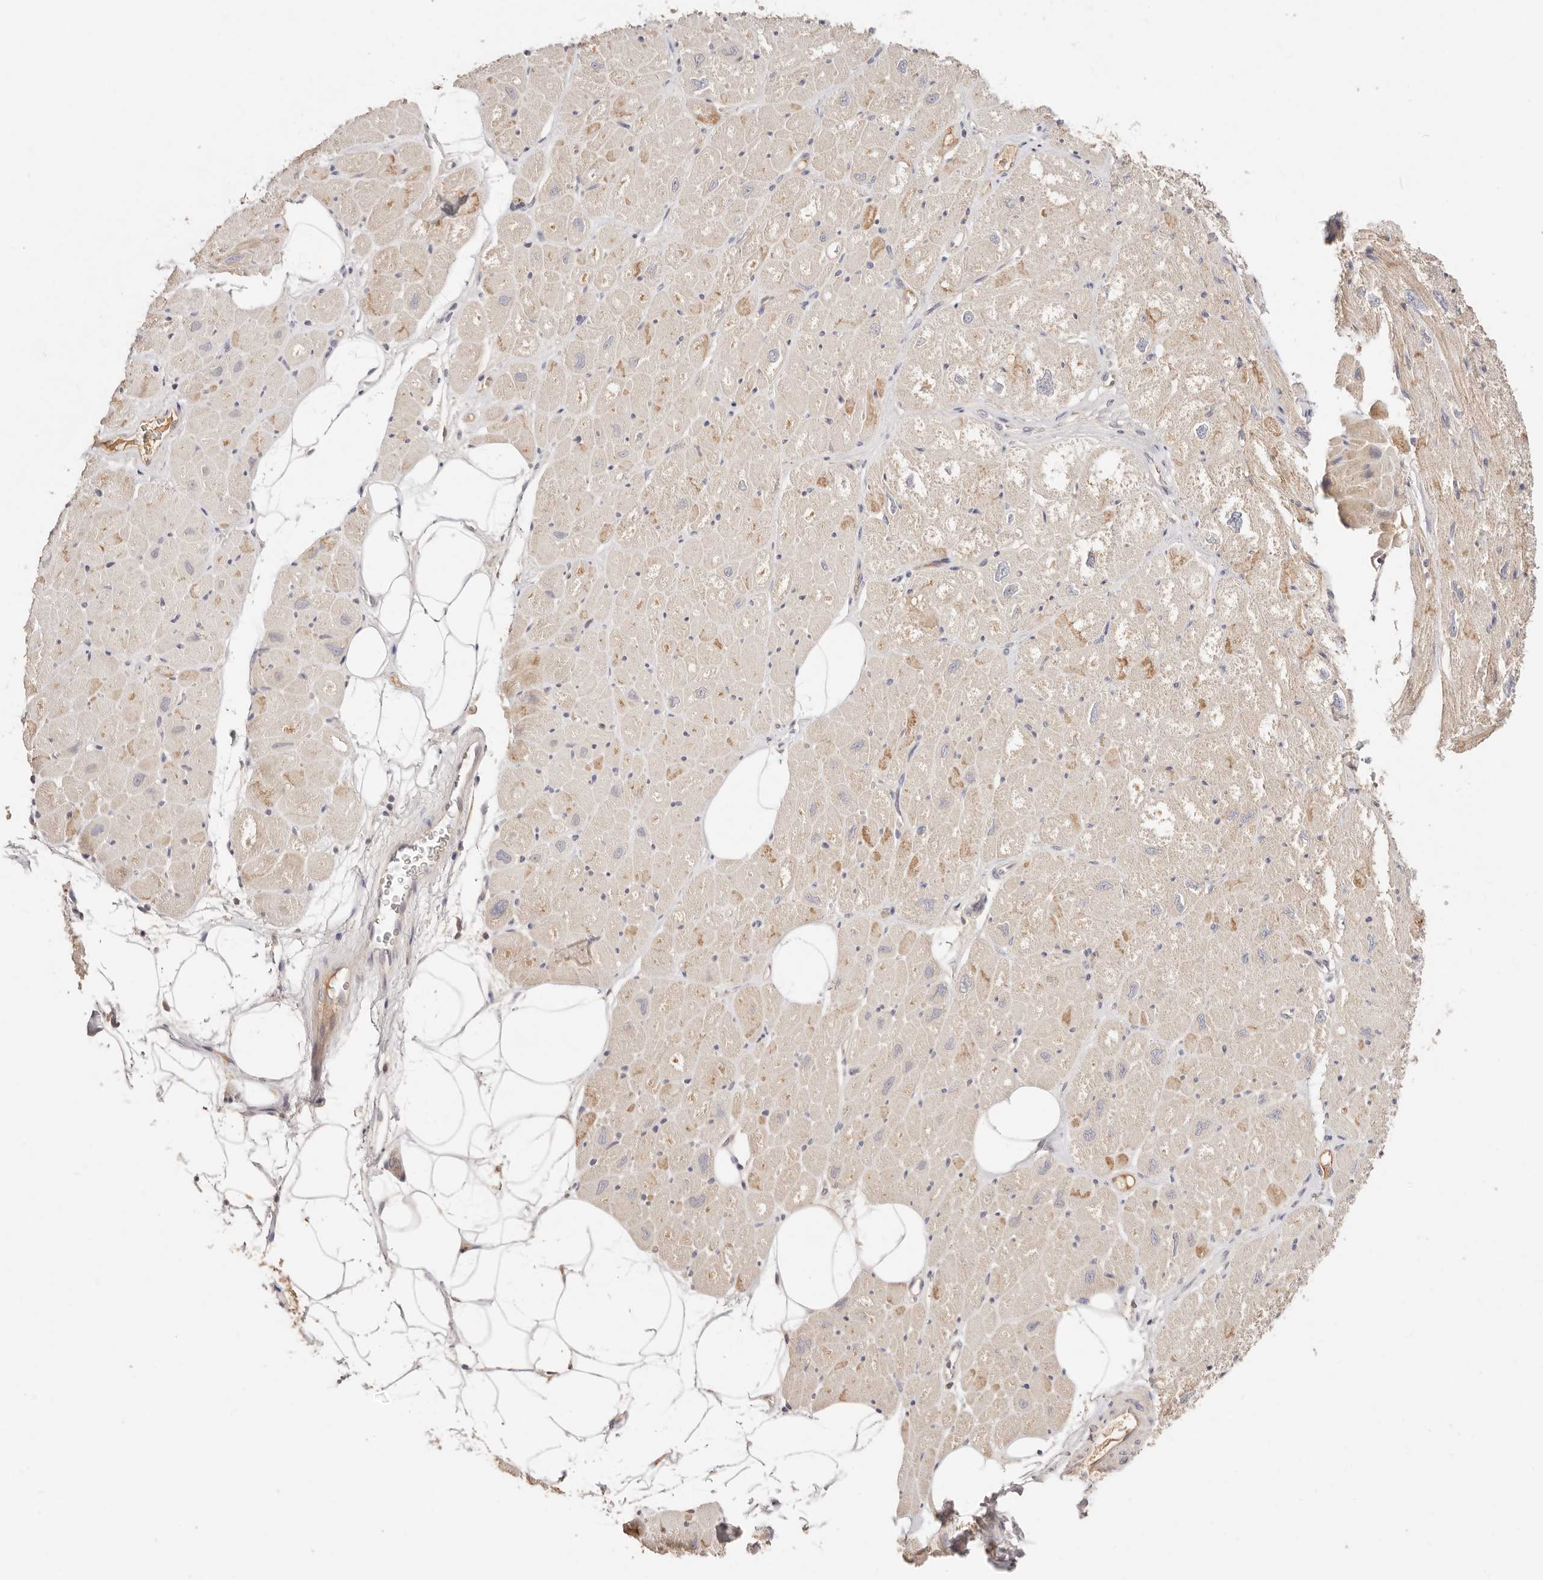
{"staining": {"intensity": "moderate", "quantity": "<25%", "location": "cytoplasmic/membranous"}, "tissue": "heart muscle", "cell_type": "Cardiomyocytes", "image_type": "normal", "snomed": [{"axis": "morphology", "description": "Normal tissue, NOS"}, {"axis": "topography", "description": "Heart"}], "caption": "A brown stain labels moderate cytoplasmic/membranous expression of a protein in cardiomyocytes of unremarkable heart muscle.", "gene": "CXADR", "patient": {"sex": "male", "age": 50}}